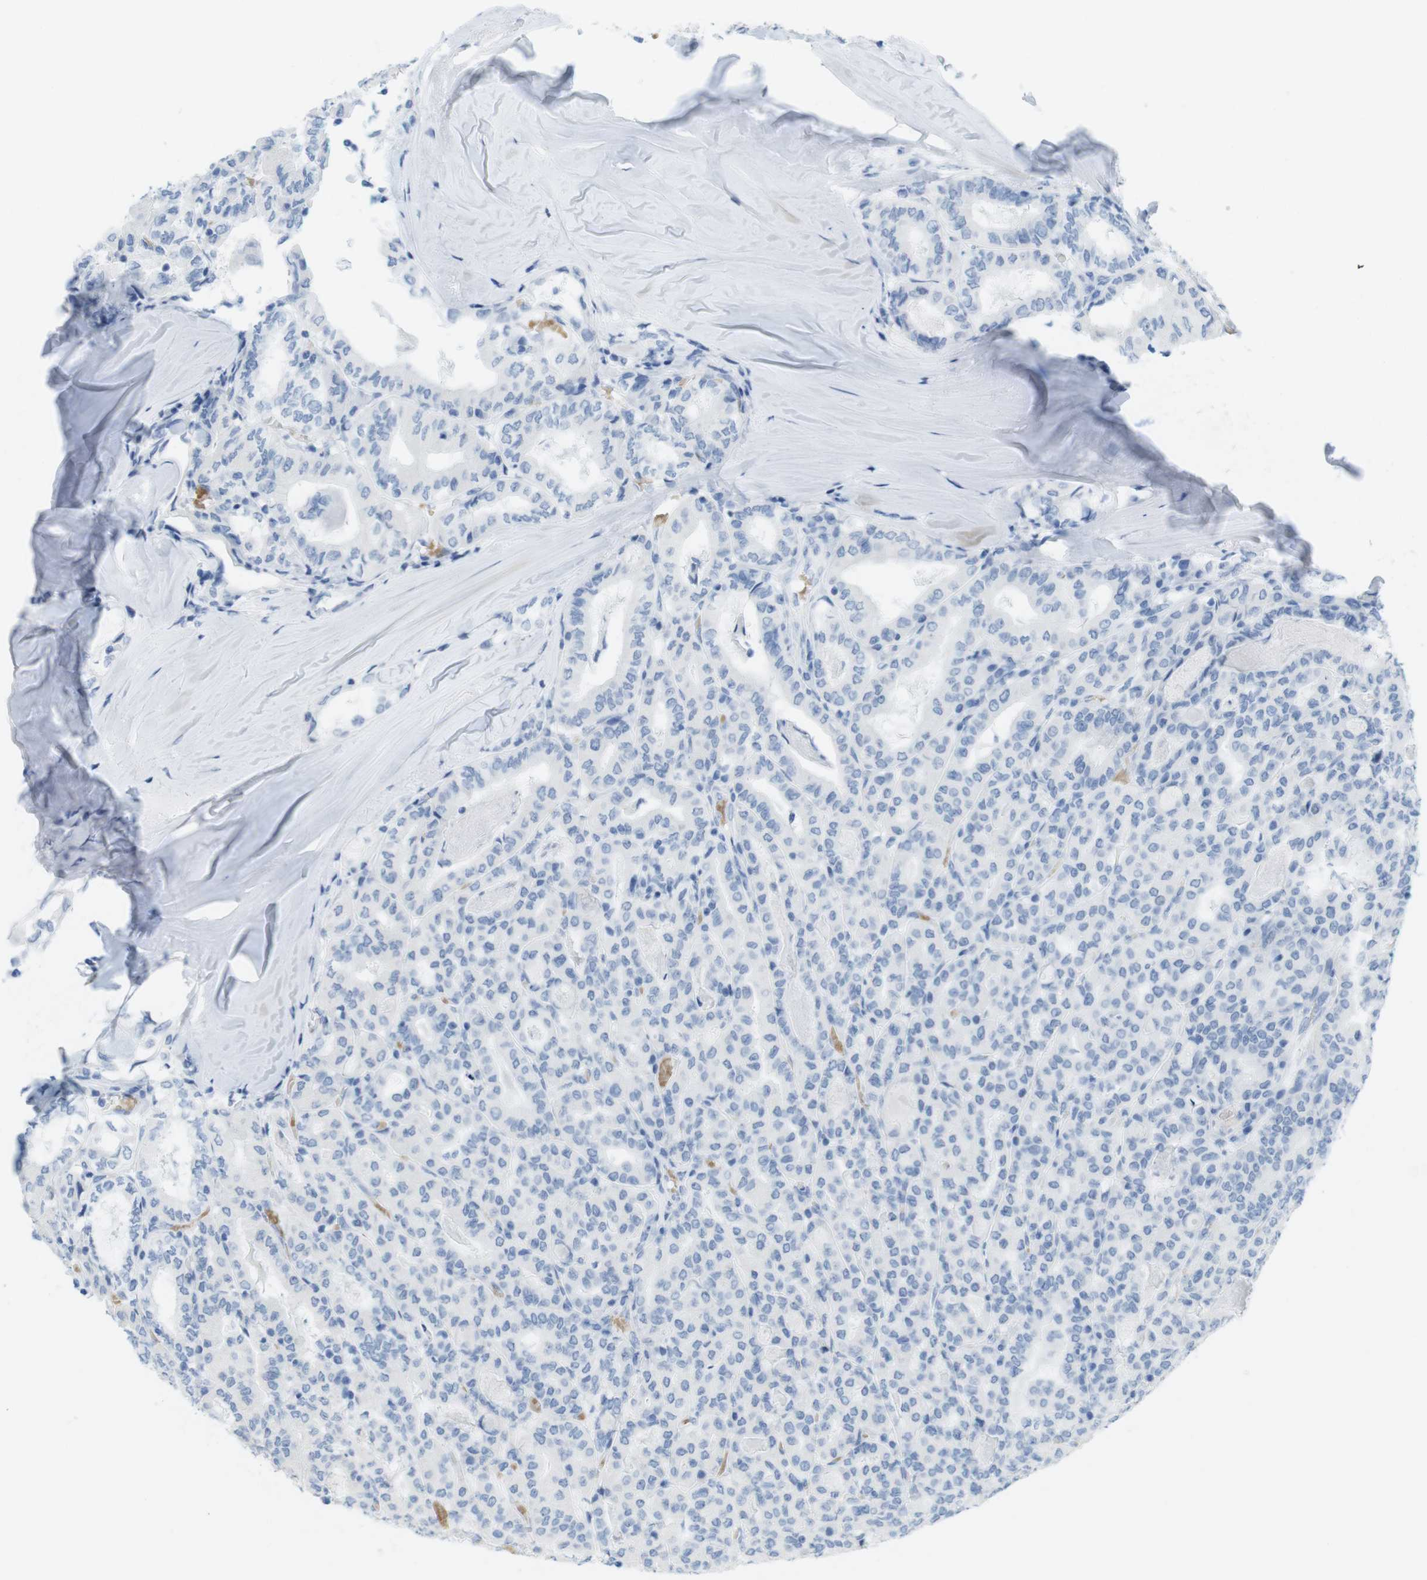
{"staining": {"intensity": "negative", "quantity": "none", "location": "none"}, "tissue": "thyroid cancer", "cell_type": "Tumor cells", "image_type": "cancer", "snomed": [{"axis": "morphology", "description": "Papillary adenocarcinoma, NOS"}, {"axis": "topography", "description": "Thyroid gland"}], "caption": "Human thyroid cancer (papillary adenocarcinoma) stained for a protein using immunohistochemistry (IHC) shows no staining in tumor cells.", "gene": "TNNT2", "patient": {"sex": "female", "age": 42}}